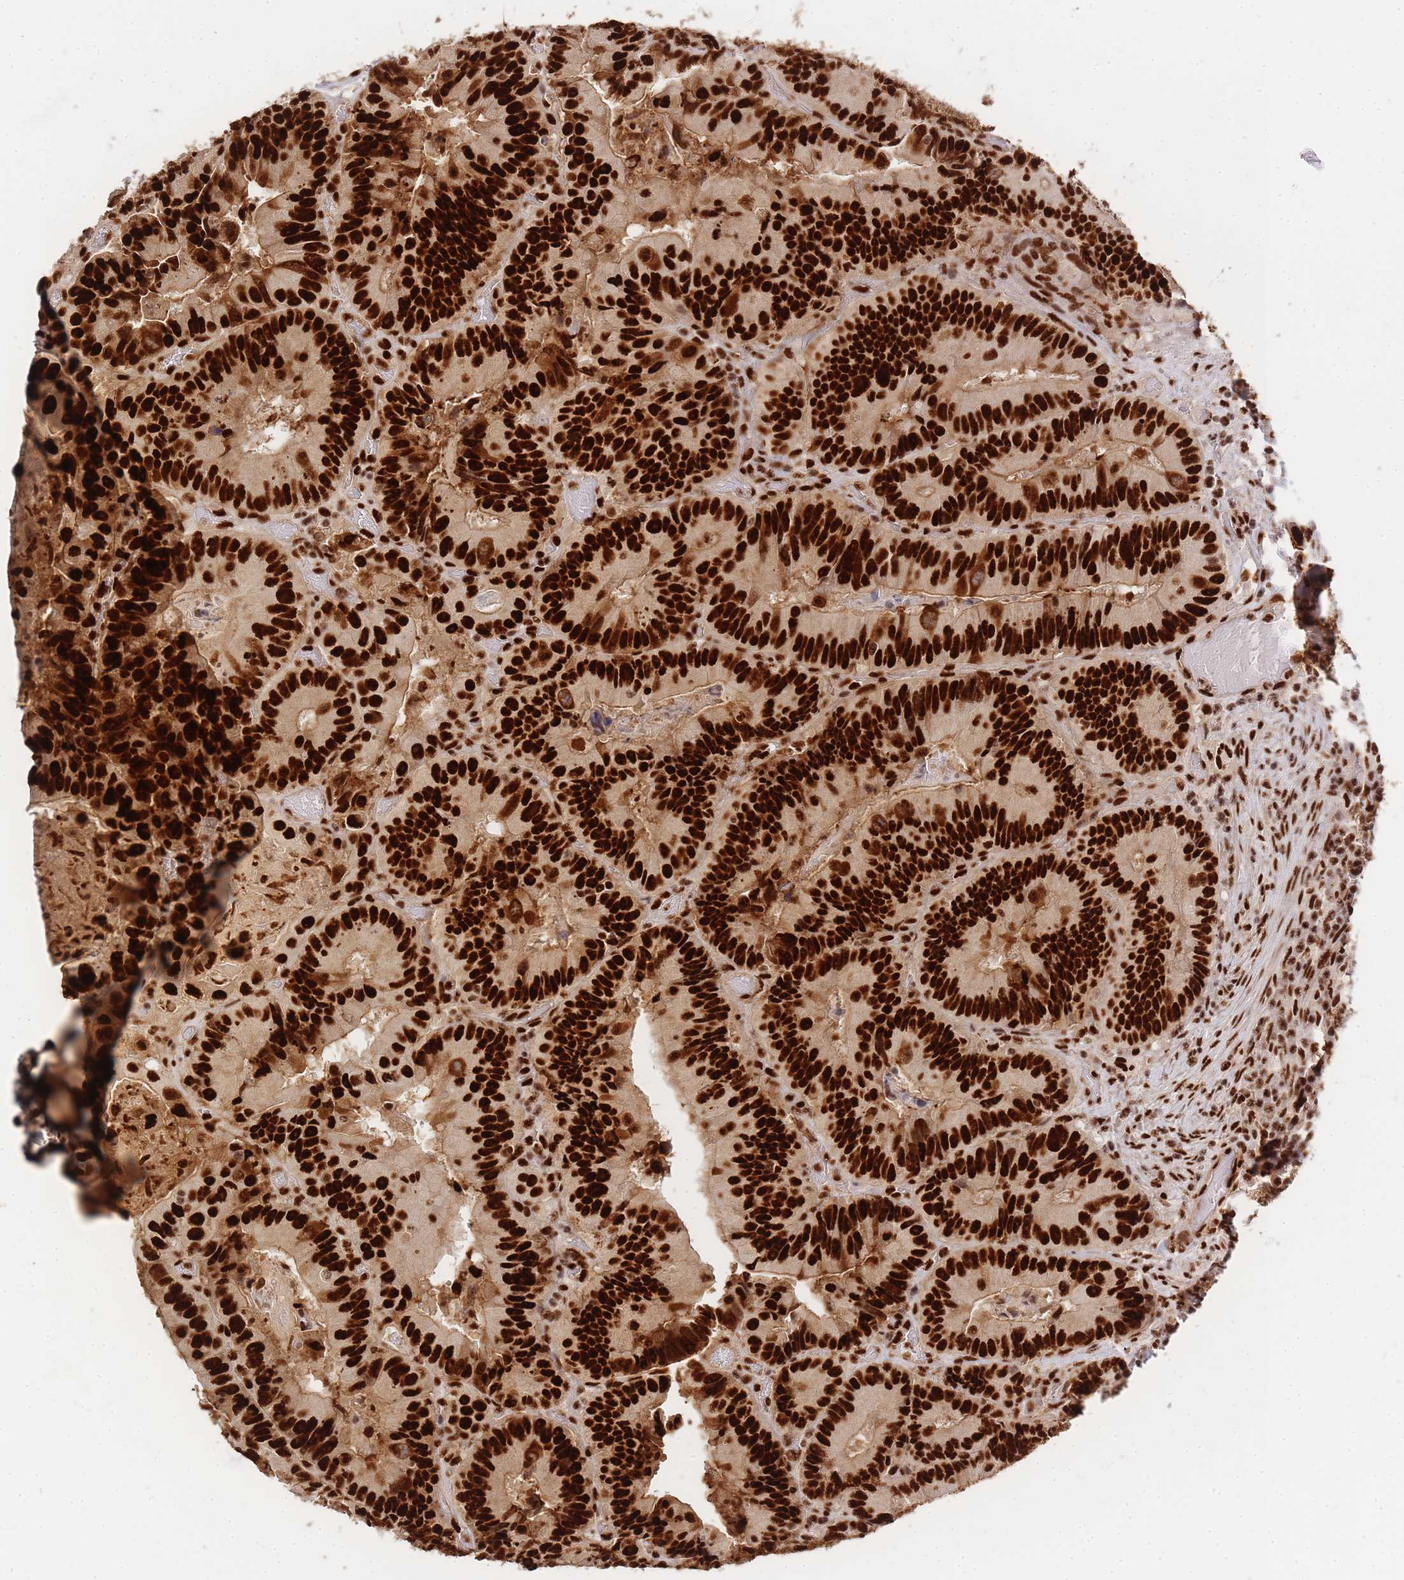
{"staining": {"intensity": "strong", "quantity": ">75%", "location": "nuclear"}, "tissue": "colorectal cancer", "cell_type": "Tumor cells", "image_type": "cancer", "snomed": [{"axis": "morphology", "description": "Adenocarcinoma, NOS"}, {"axis": "topography", "description": "Colon"}], "caption": "A brown stain highlights strong nuclear staining of a protein in colorectal cancer (adenocarcinoma) tumor cells.", "gene": "PRKDC", "patient": {"sex": "female", "age": 86}}